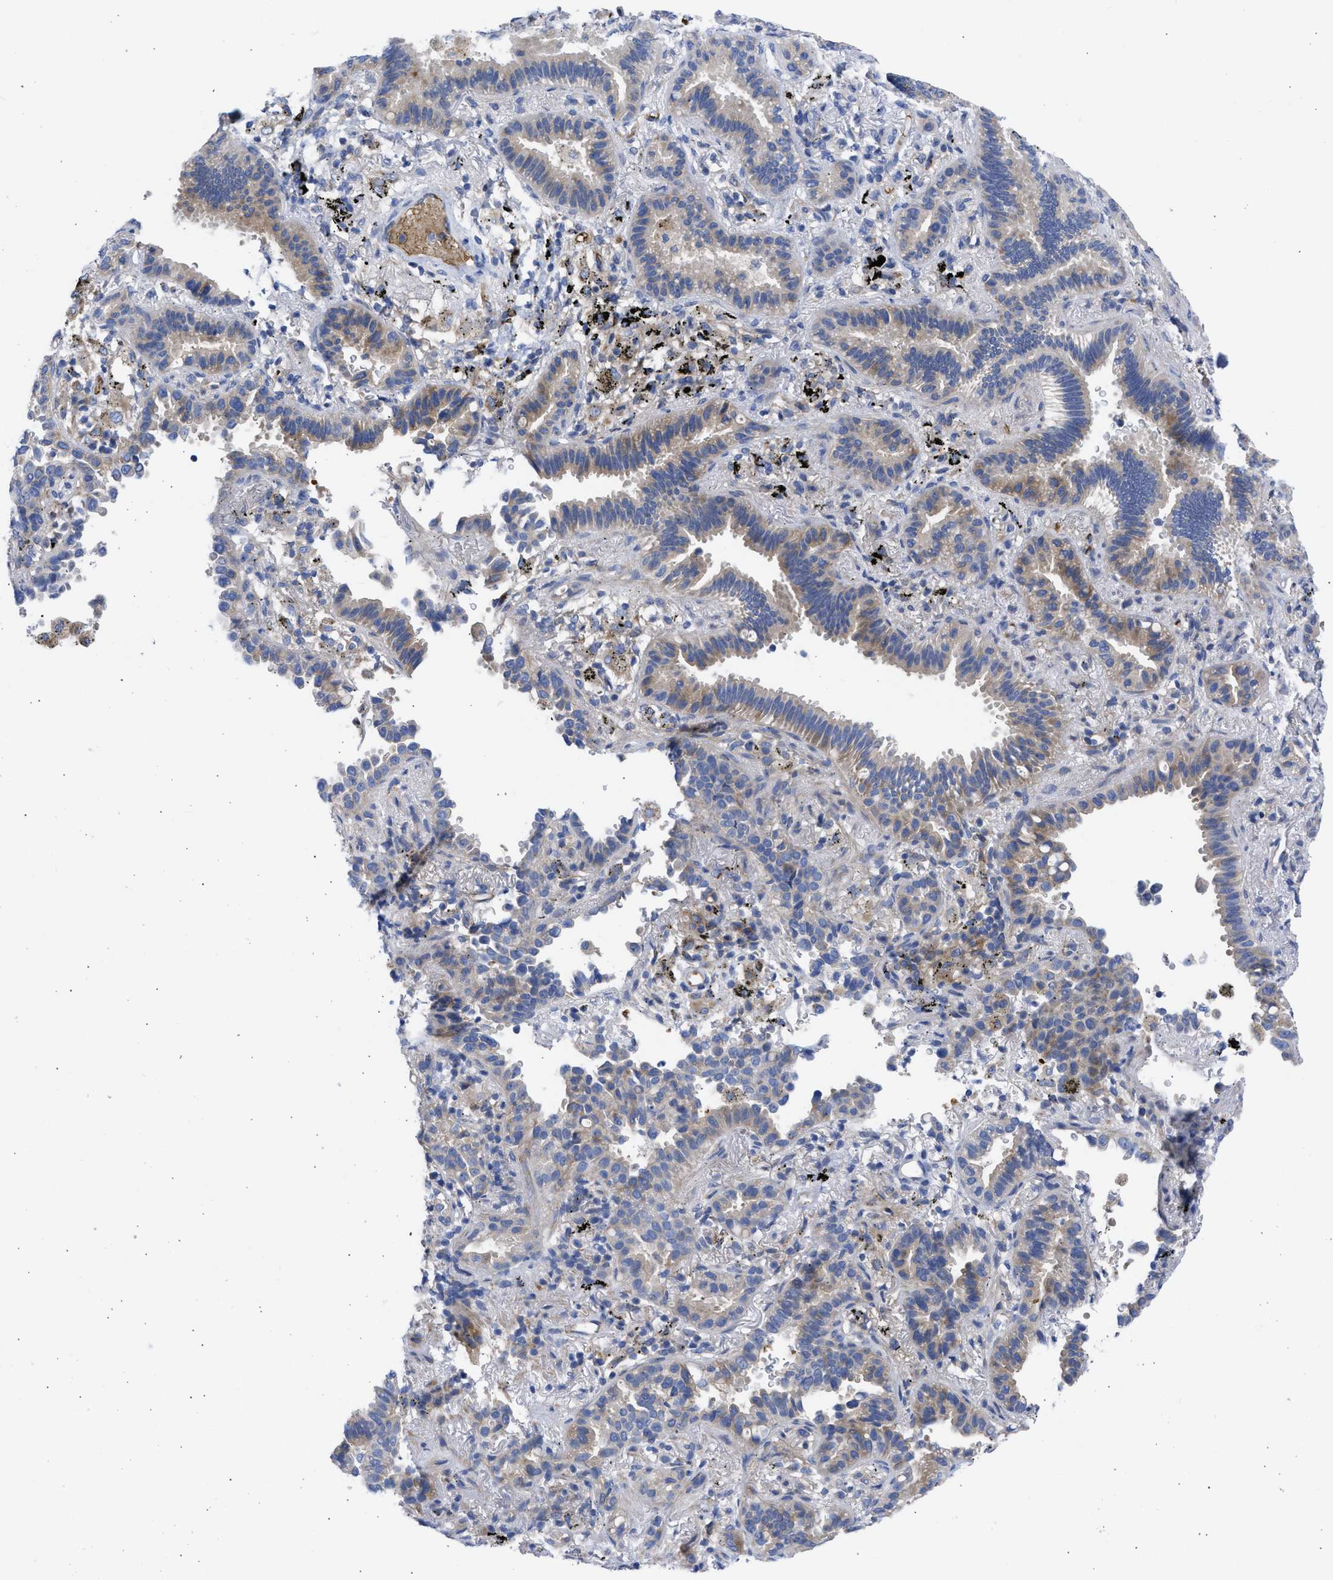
{"staining": {"intensity": "moderate", "quantity": "25%-75%", "location": "cytoplasmic/membranous"}, "tissue": "lung cancer", "cell_type": "Tumor cells", "image_type": "cancer", "snomed": [{"axis": "morphology", "description": "Normal tissue, NOS"}, {"axis": "morphology", "description": "Adenocarcinoma, NOS"}, {"axis": "topography", "description": "Lung"}], "caption": "The image displays immunohistochemical staining of lung cancer. There is moderate cytoplasmic/membranous staining is present in approximately 25%-75% of tumor cells.", "gene": "BTG3", "patient": {"sex": "male", "age": 59}}